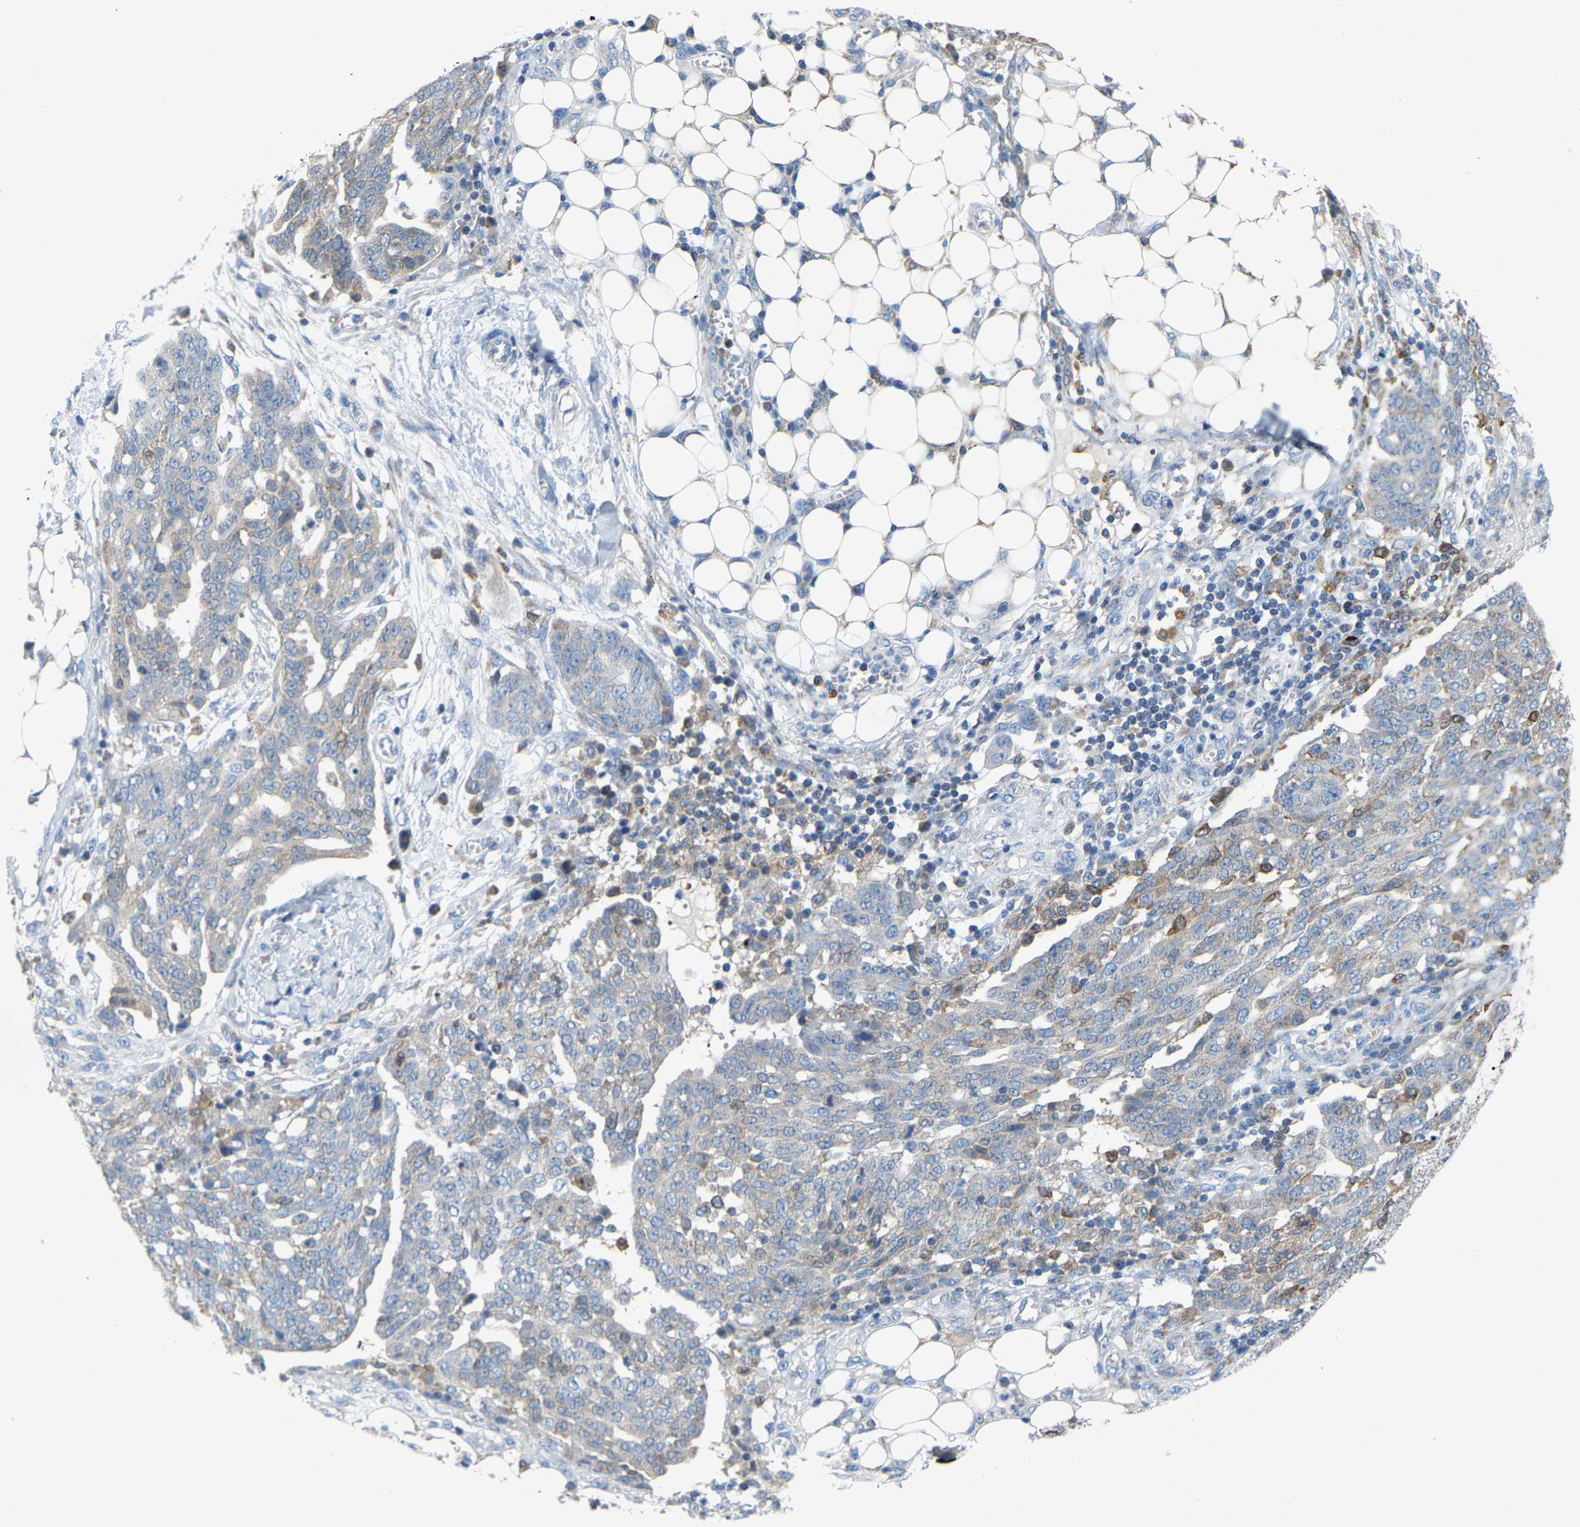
{"staining": {"intensity": "negative", "quantity": "none", "location": "none"}, "tissue": "ovarian cancer", "cell_type": "Tumor cells", "image_type": "cancer", "snomed": [{"axis": "morphology", "description": "Cystadenocarcinoma, serous, NOS"}, {"axis": "topography", "description": "Soft tissue"}, {"axis": "topography", "description": "Ovary"}], "caption": "Tumor cells show no significant protein positivity in ovarian cancer.", "gene": "CROT", "patient": {"sex": "female", "age": 57}}